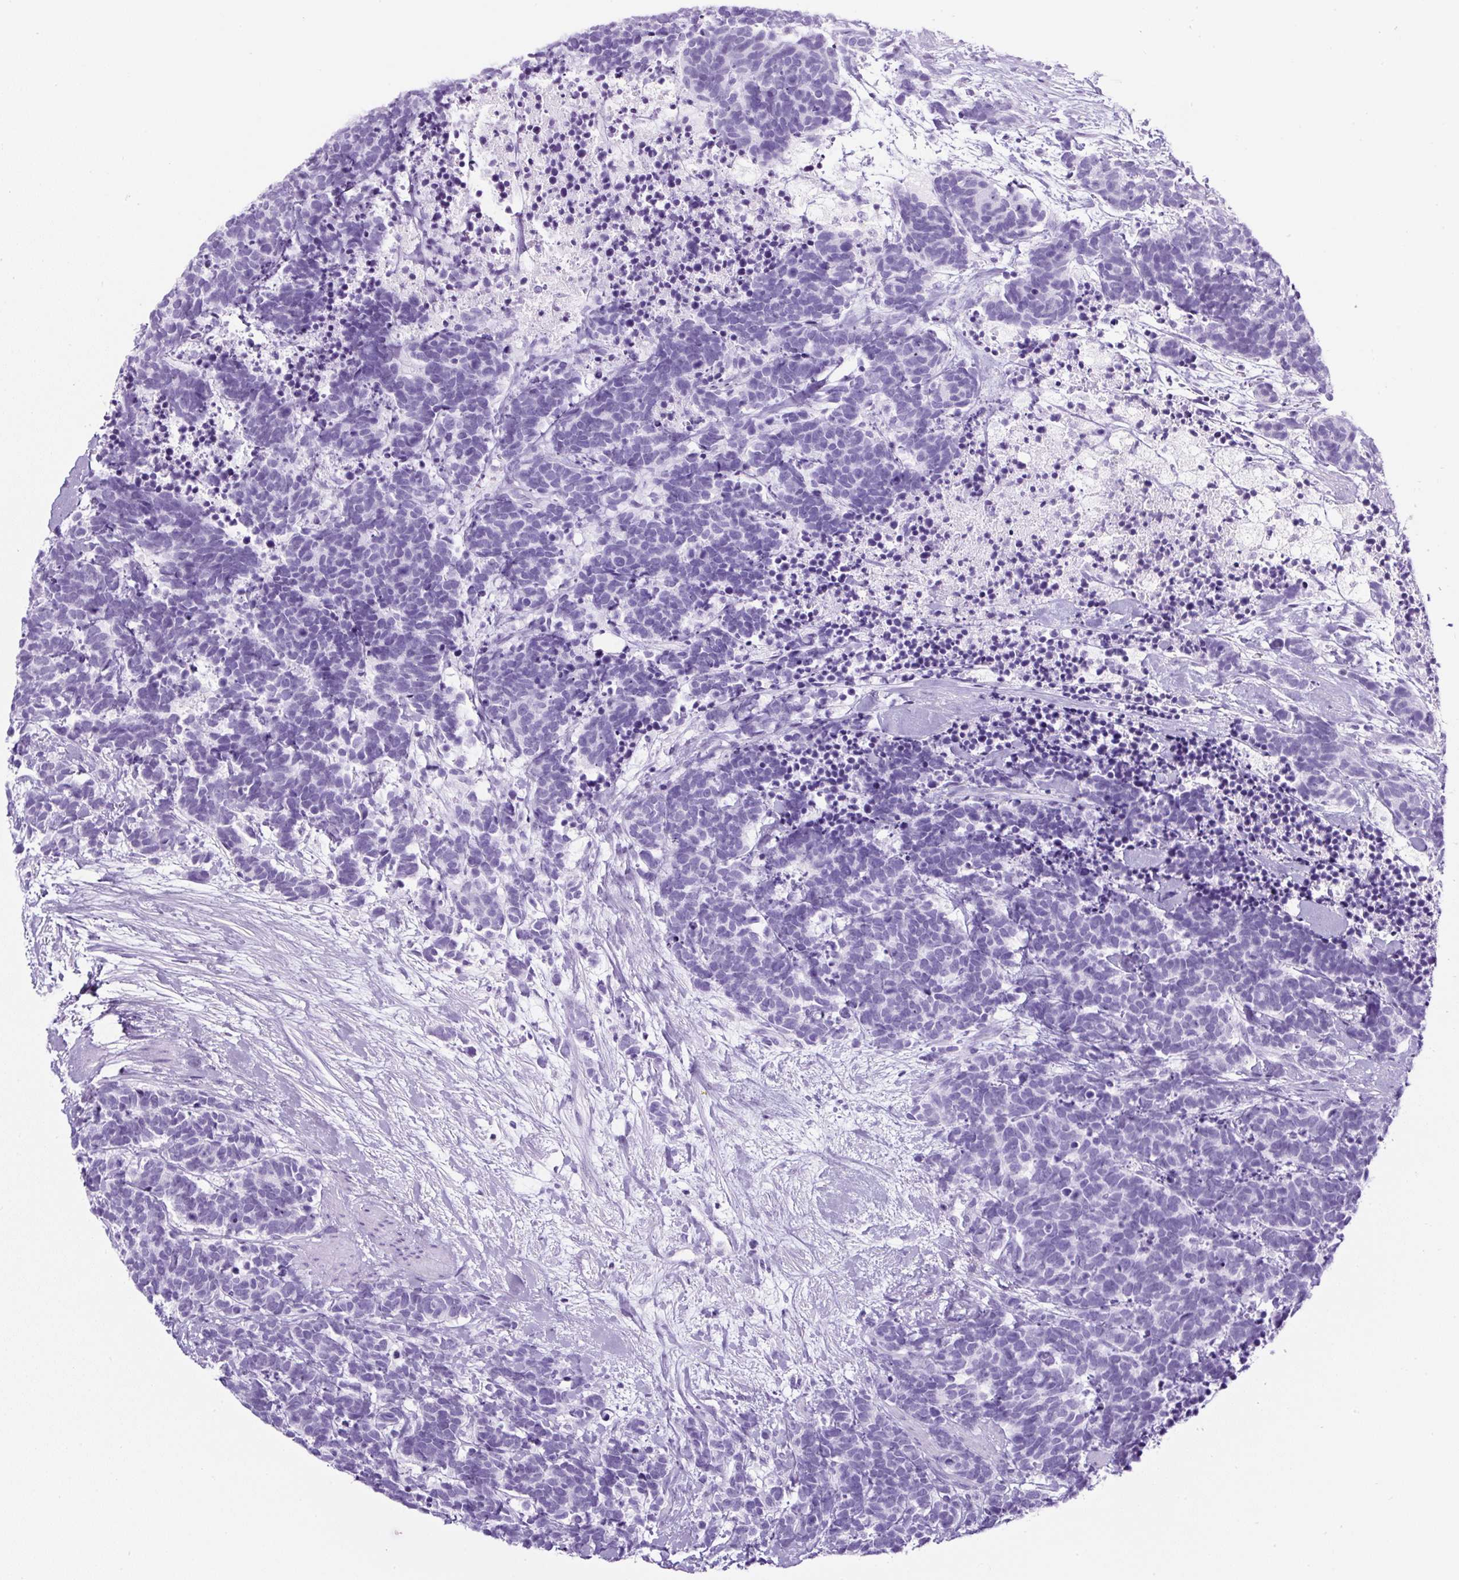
{"staining": {"intensity": "negative", "quantity": "none", "location": "none"}, "tissue": "carcinoid", "cell_type": "Tumor cells", "image_type": "cancer", "snomed": [{"axis": "morphology", "description": "Carcinoma, NOS"}, {"axis": "morphology", "description": "Carcinoid, malignant, NOS"}, {"axis": "topography", "description": "Prostate"}], "caption": "A micrograph of carcinoid (malignant) stained for a protein displays no brown staining in tumor cells. (IHC, brightfield microscopy, high magnification).", "gene": "TMEM200B", "patient": {"sex": "male", "age": 57}}